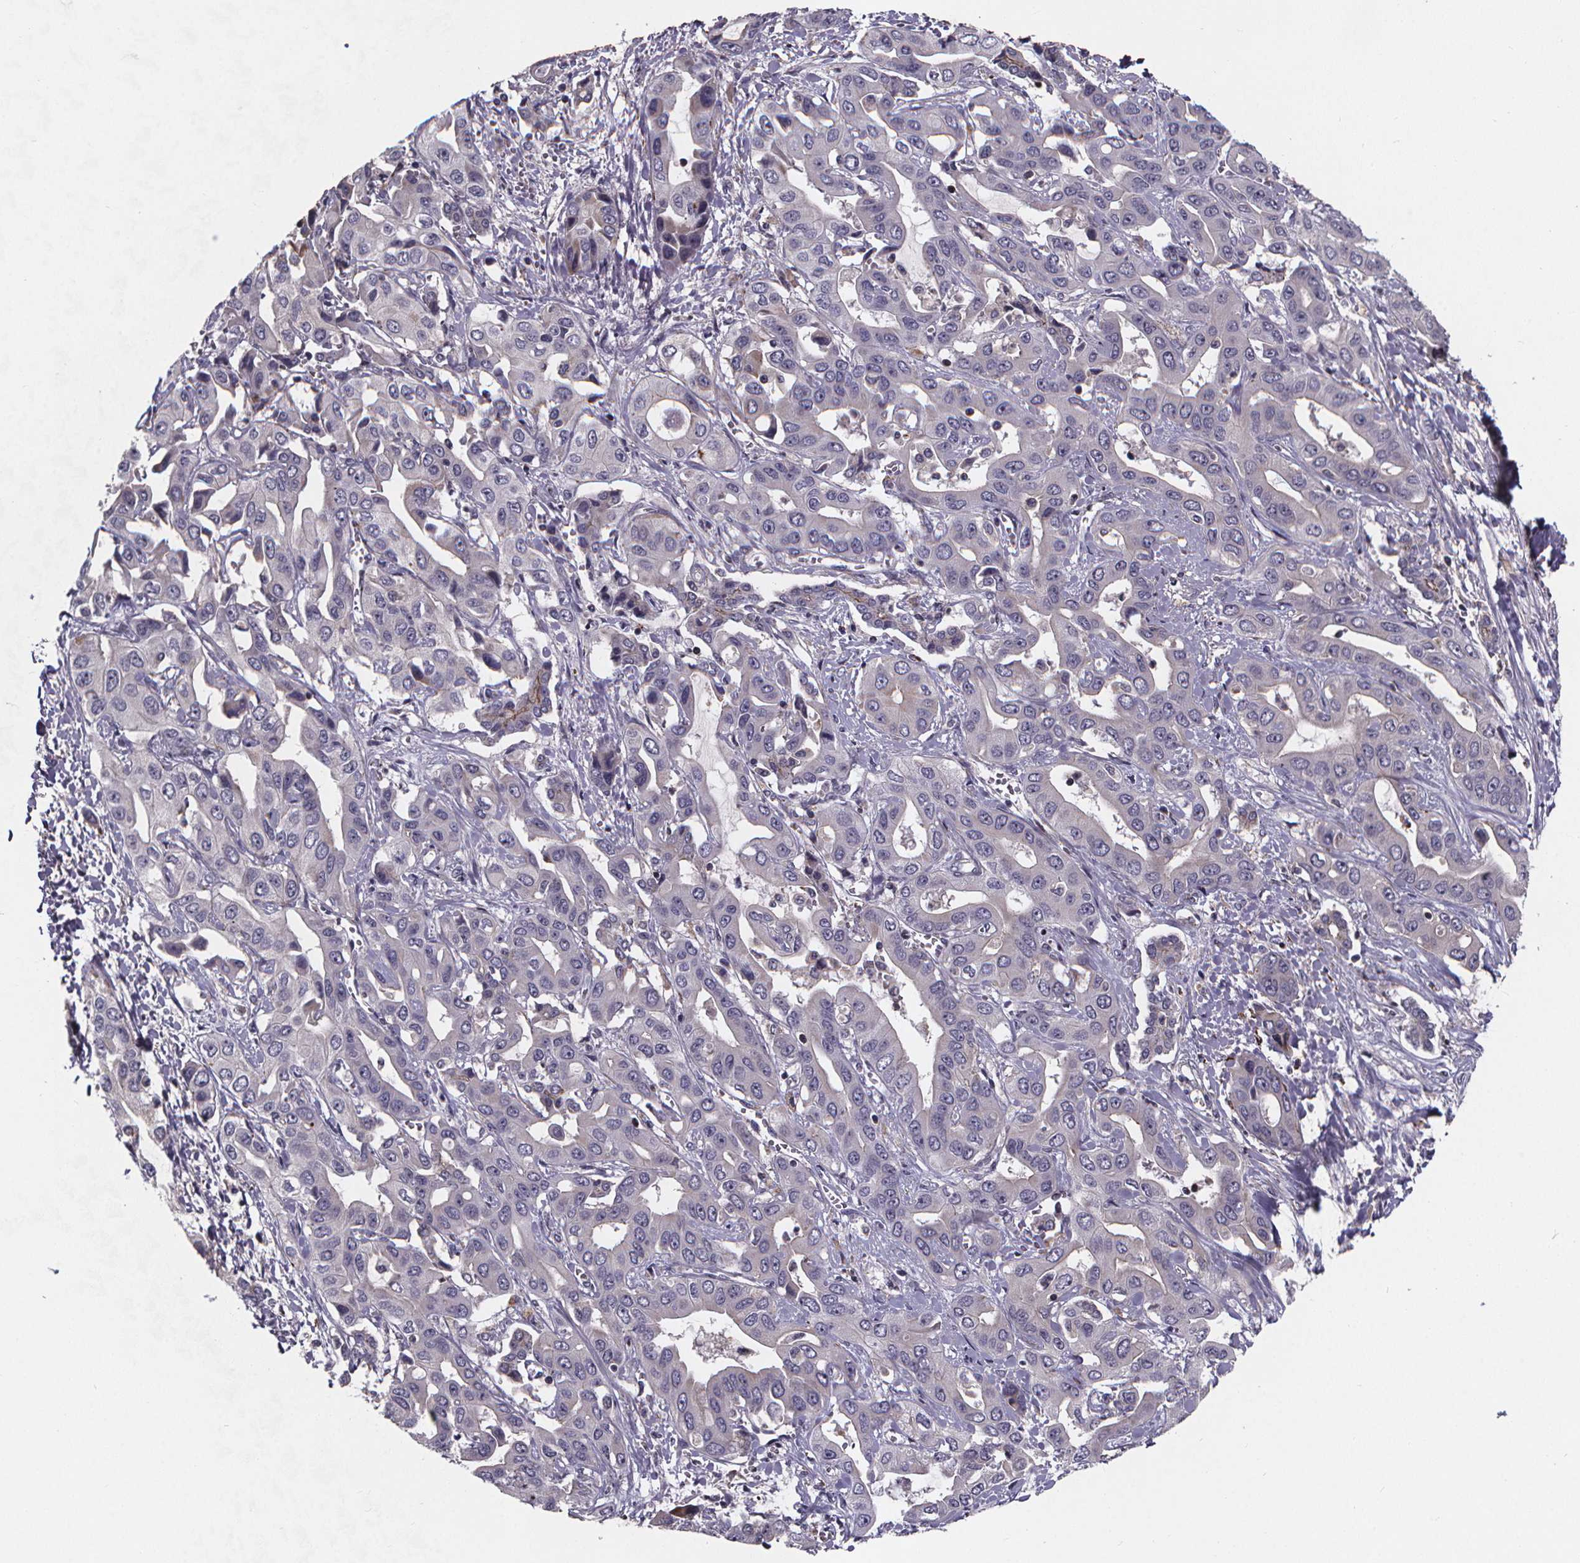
{"staining": {"intensity": "negative", "quantity": "none", "location": "none"}, "tissue": "liver cancer", "cell_type": "Tumor cells", "image_type": "cancer", "snomed": [{"axis": "morphology", "description": "Cholangiocarcinoma"}, {"axis": "topography", "description": "Liver"}], "caption": "Cholangiocarcinoma (liver) was stained to show a protein in brown. There is no significant positivity in tumor cells.", "gene": "FBXW2", "patient": {"sex": "female", "age": 52}}